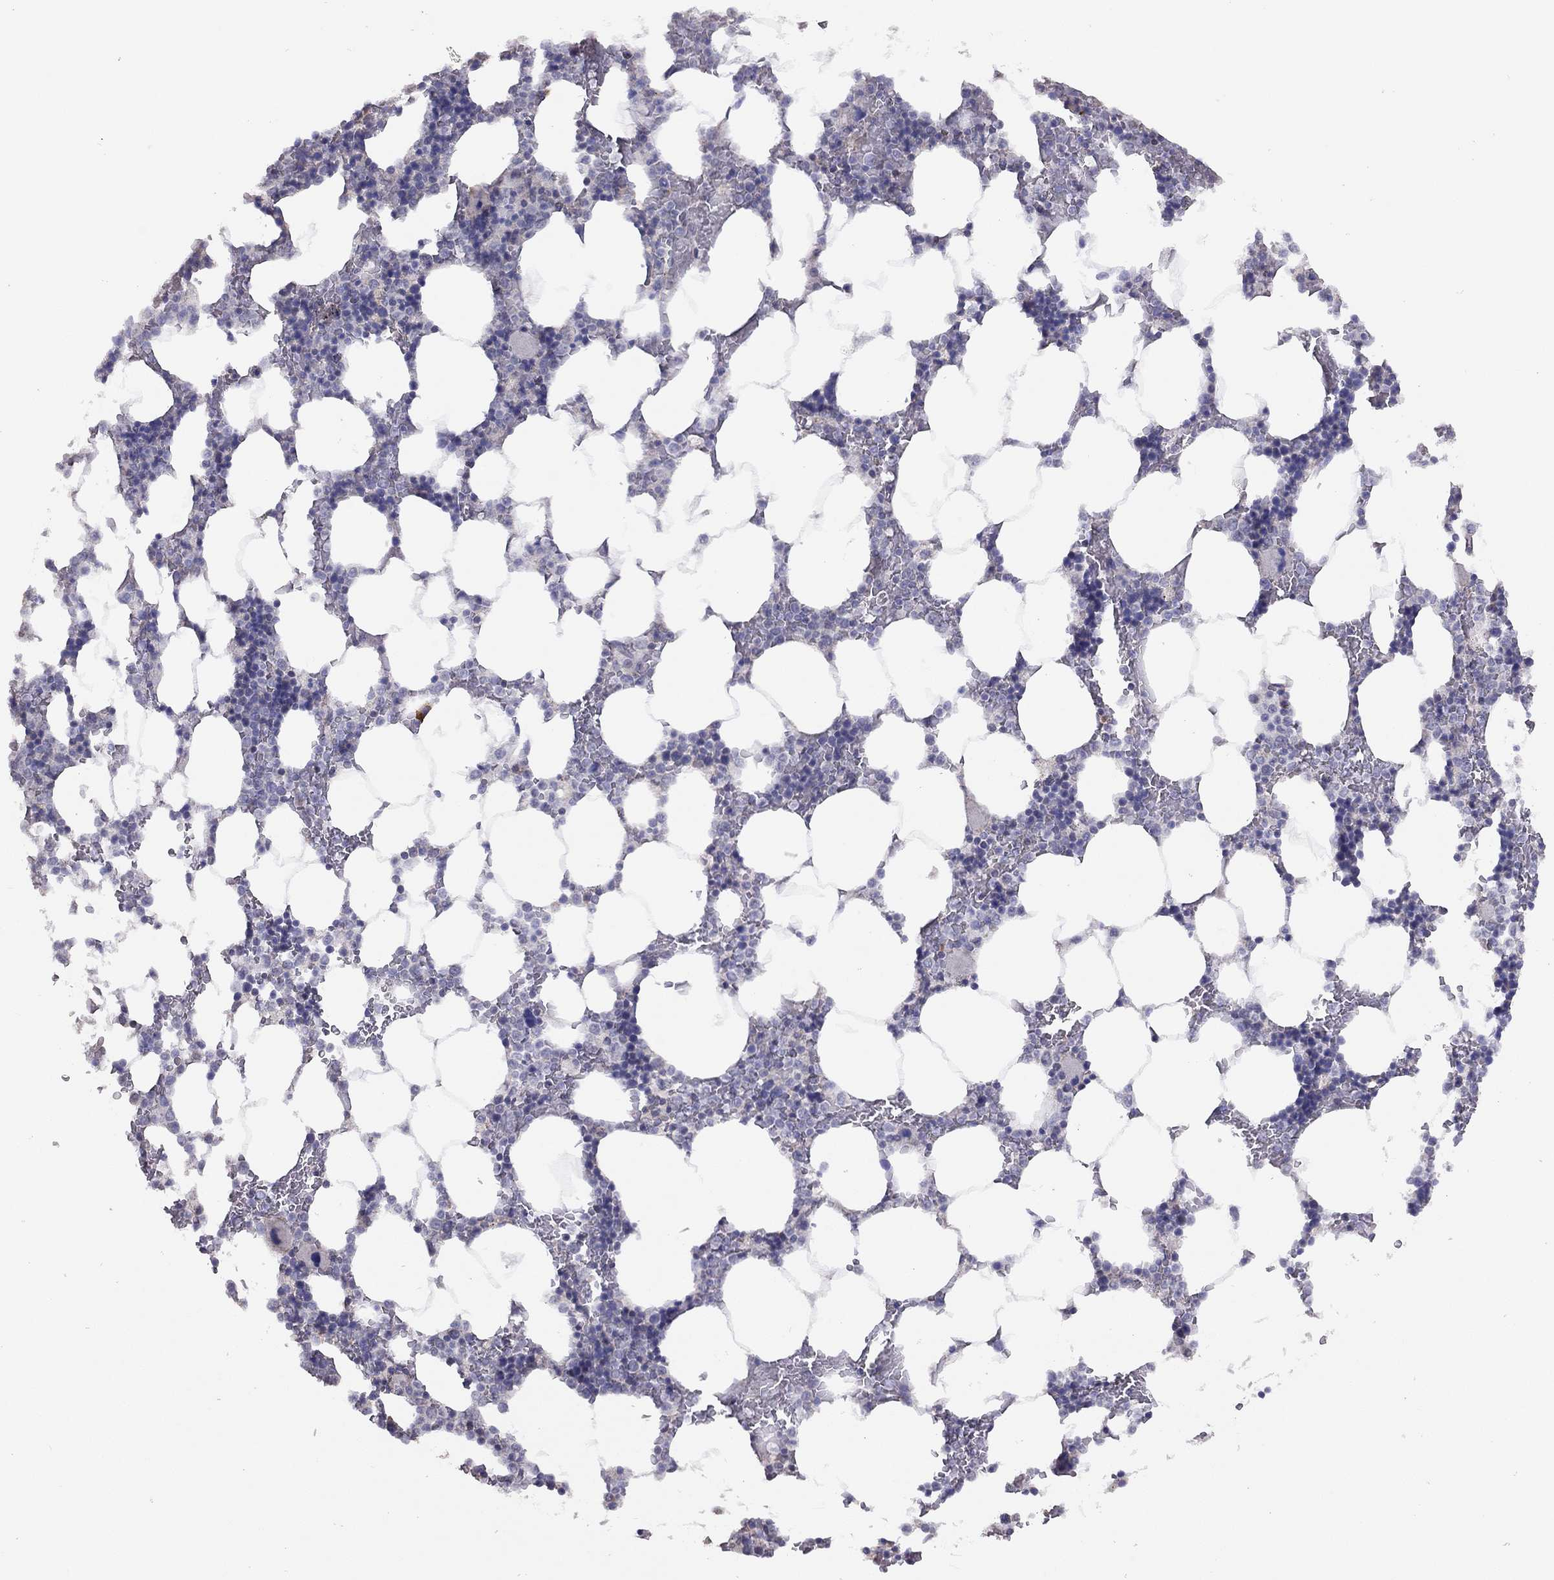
{"staining": {"intensity": "negative", "quantity": "none", "location": "none"}, "tissue": "bone marrow", "cell_type": "Hematopoietic cells", "image_type": "normal", "snomed": [{"axis": "morphology", "description": "Normal tissue, NOS"}, {"axis": "topography", "description": "Bone marrow"}], "caption": "Human bone marrow stained for a protein using IHC demonstrates no staining in hematopoietic cells.", "gene": "SYTL2", "patient": {"sex": "male", "age": 51}}